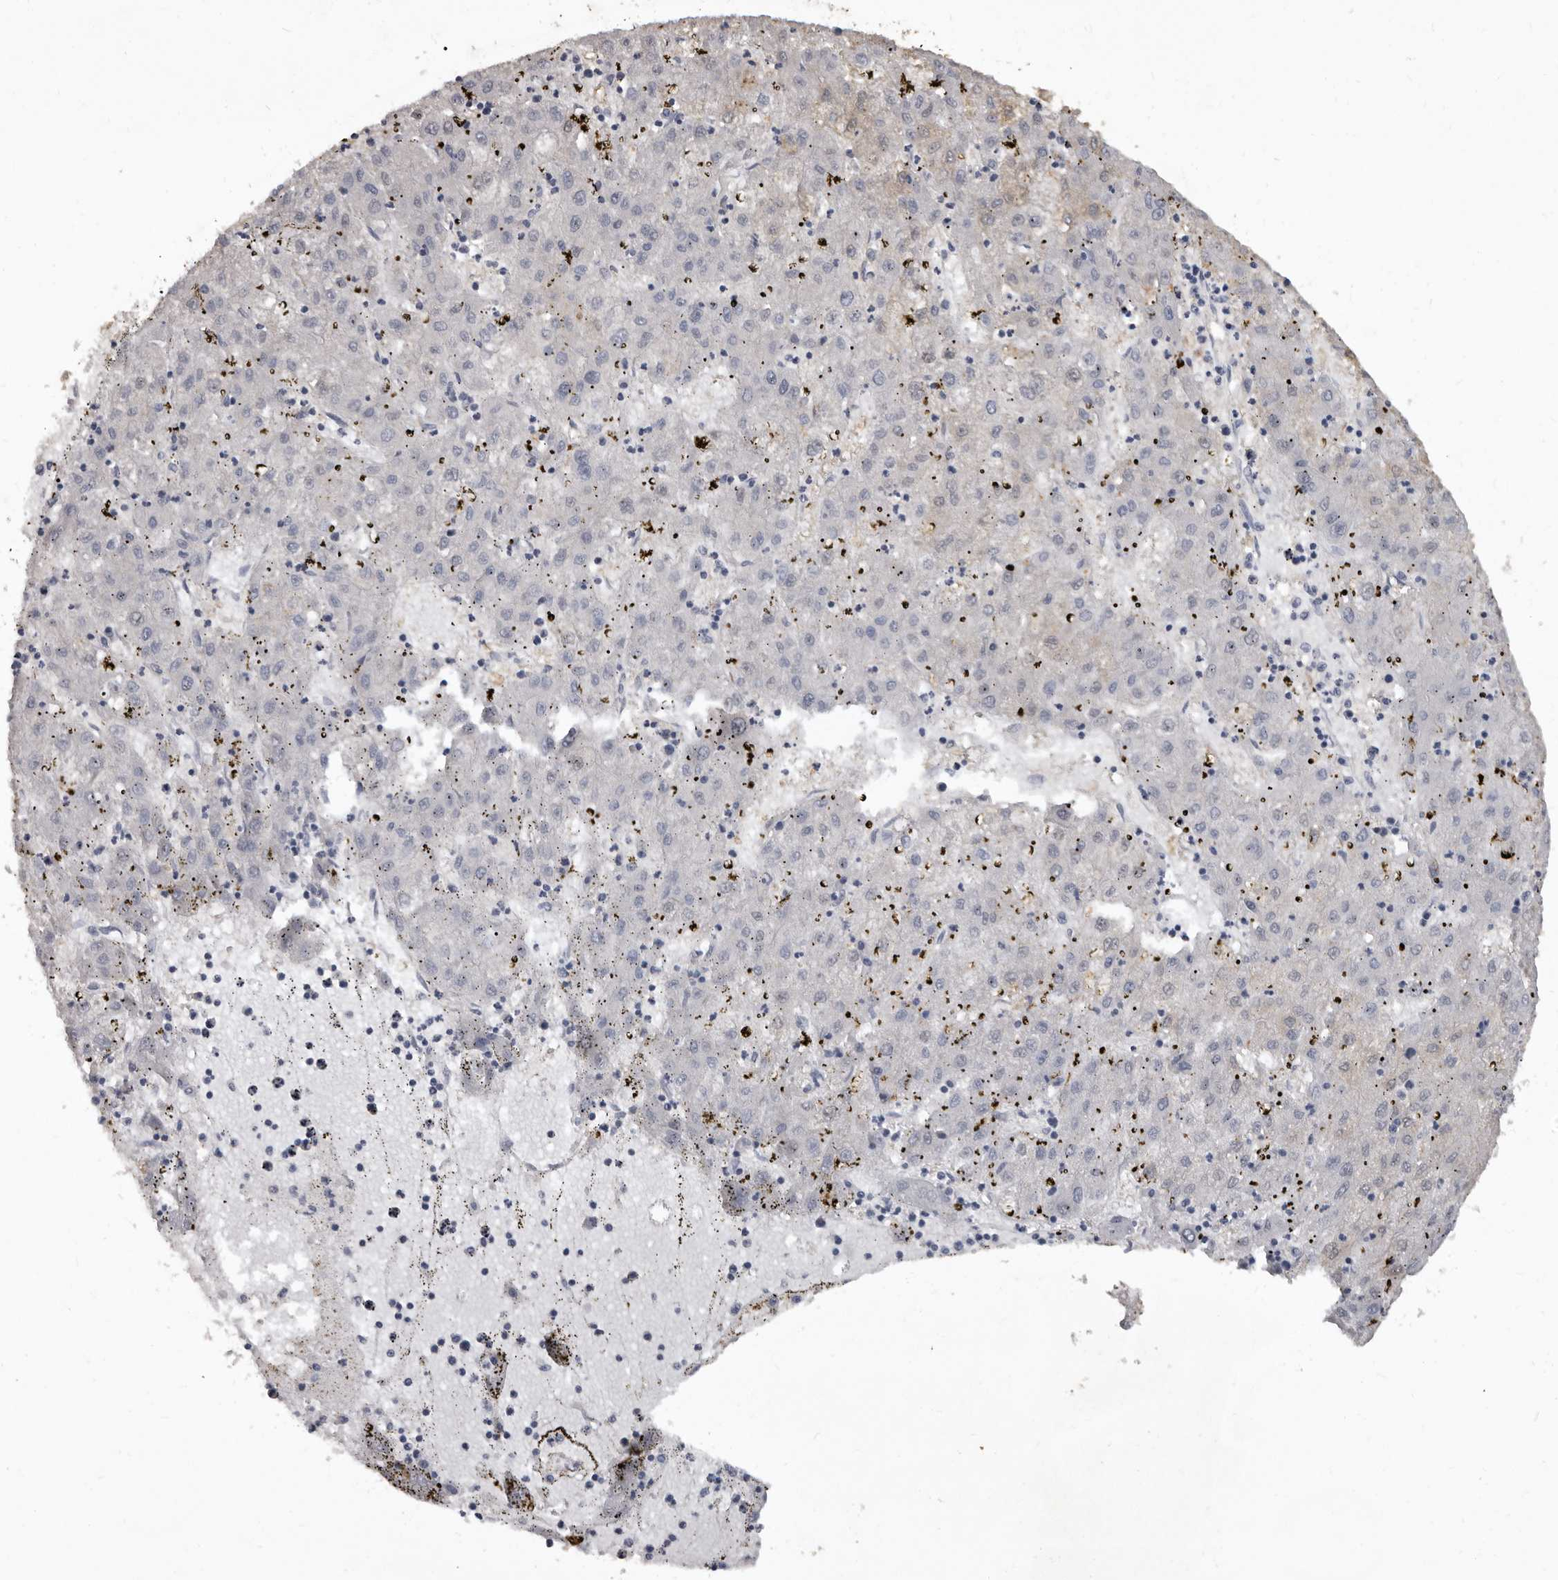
{"staining": {"intensity": "negative", "quantity": "none", "location": "none"}, "tissue": "liver cancer", "cell_type": "Tumor cells", "image_type": "cancer", "snomed": [{"axis": "morphology", "description": "Carcinoma, Hepatocellular, NOS"}, {"axis": "topography", "description": "Liver"}], "caption": "Tumor cells show no significant protein expression in liver hepatocellular carcinoma.", "gene": "SULT1E1", "patient": {"sex": "male", "age": 72}}